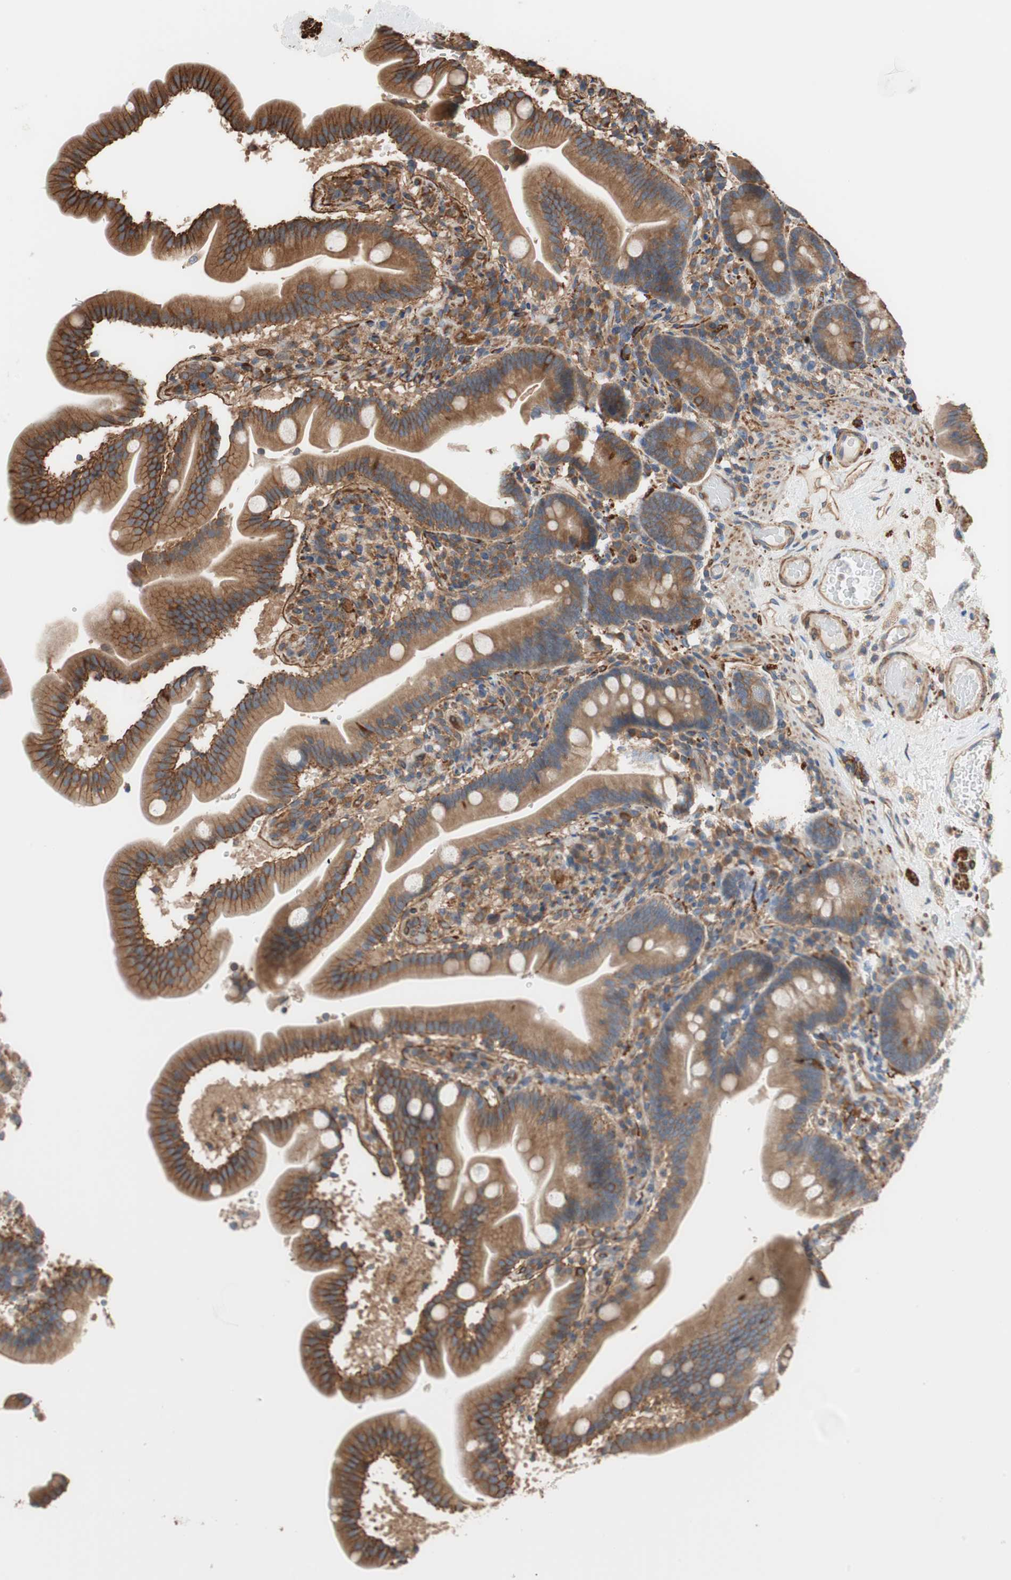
{"staining": {"intensity": "strong", "quantity": ">75%", "location": "cytoplasmic/membranous"}, "tissue": "duodenum", "cell_type": "Glandular cells", "image_type": "normal", "snomed": [{"axis": "morphology", "description": "Normal tissue, NOS"}, {"axis": "topography", "description": "Duodenum"}], "caption": "A brown stain labels strong cytoplasmic/membranous staining of a protein in glandular cells of benign duodenum. The protein of interest is shown in brown color, while the nuclei are stained blue.", "gene": "GPSM2", "patient": {"sex": "male", "age": 54}}